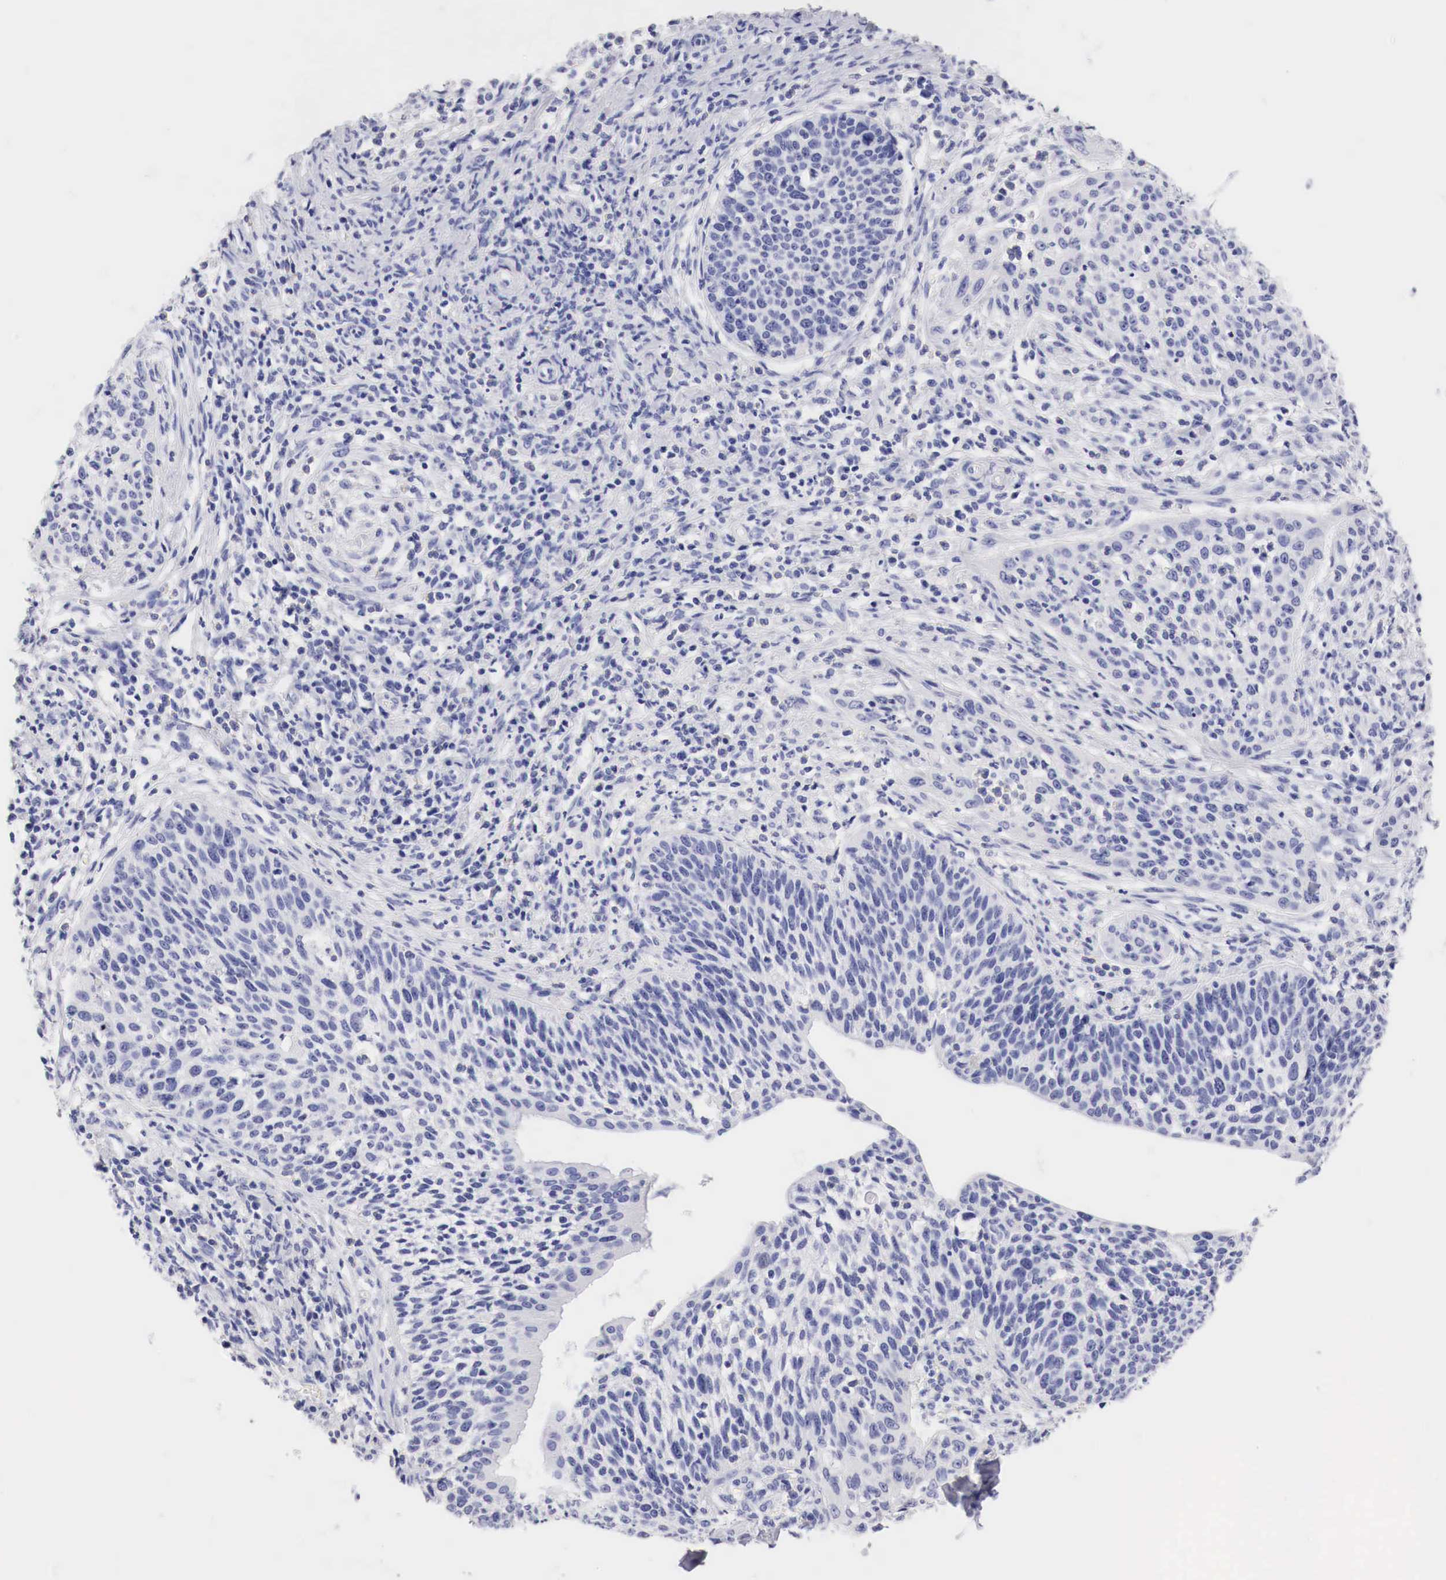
{"staining": {"intensity": "negative", "quantity": "none", "location": "none"}, "tissue": "cervical cancer", "cell_type": "Tumor cells", "image_type": "cancer", "snomed": [{"axis": "morphology", "description": "Squamous cell carcinoma, NOS"}, {"axis": "topography", "description": "Cervix"}], "caption": "DAB immunohistochemical staining of squamous cell carcinoma (cervical) reveals no significant positivity in tumor cells. (Brightfield microscopy of DAB (3,3'-diaminobenzidine) IHC at high magnification).", "gene": "TYR", "patient": {"sex": "female", "age": 41}}